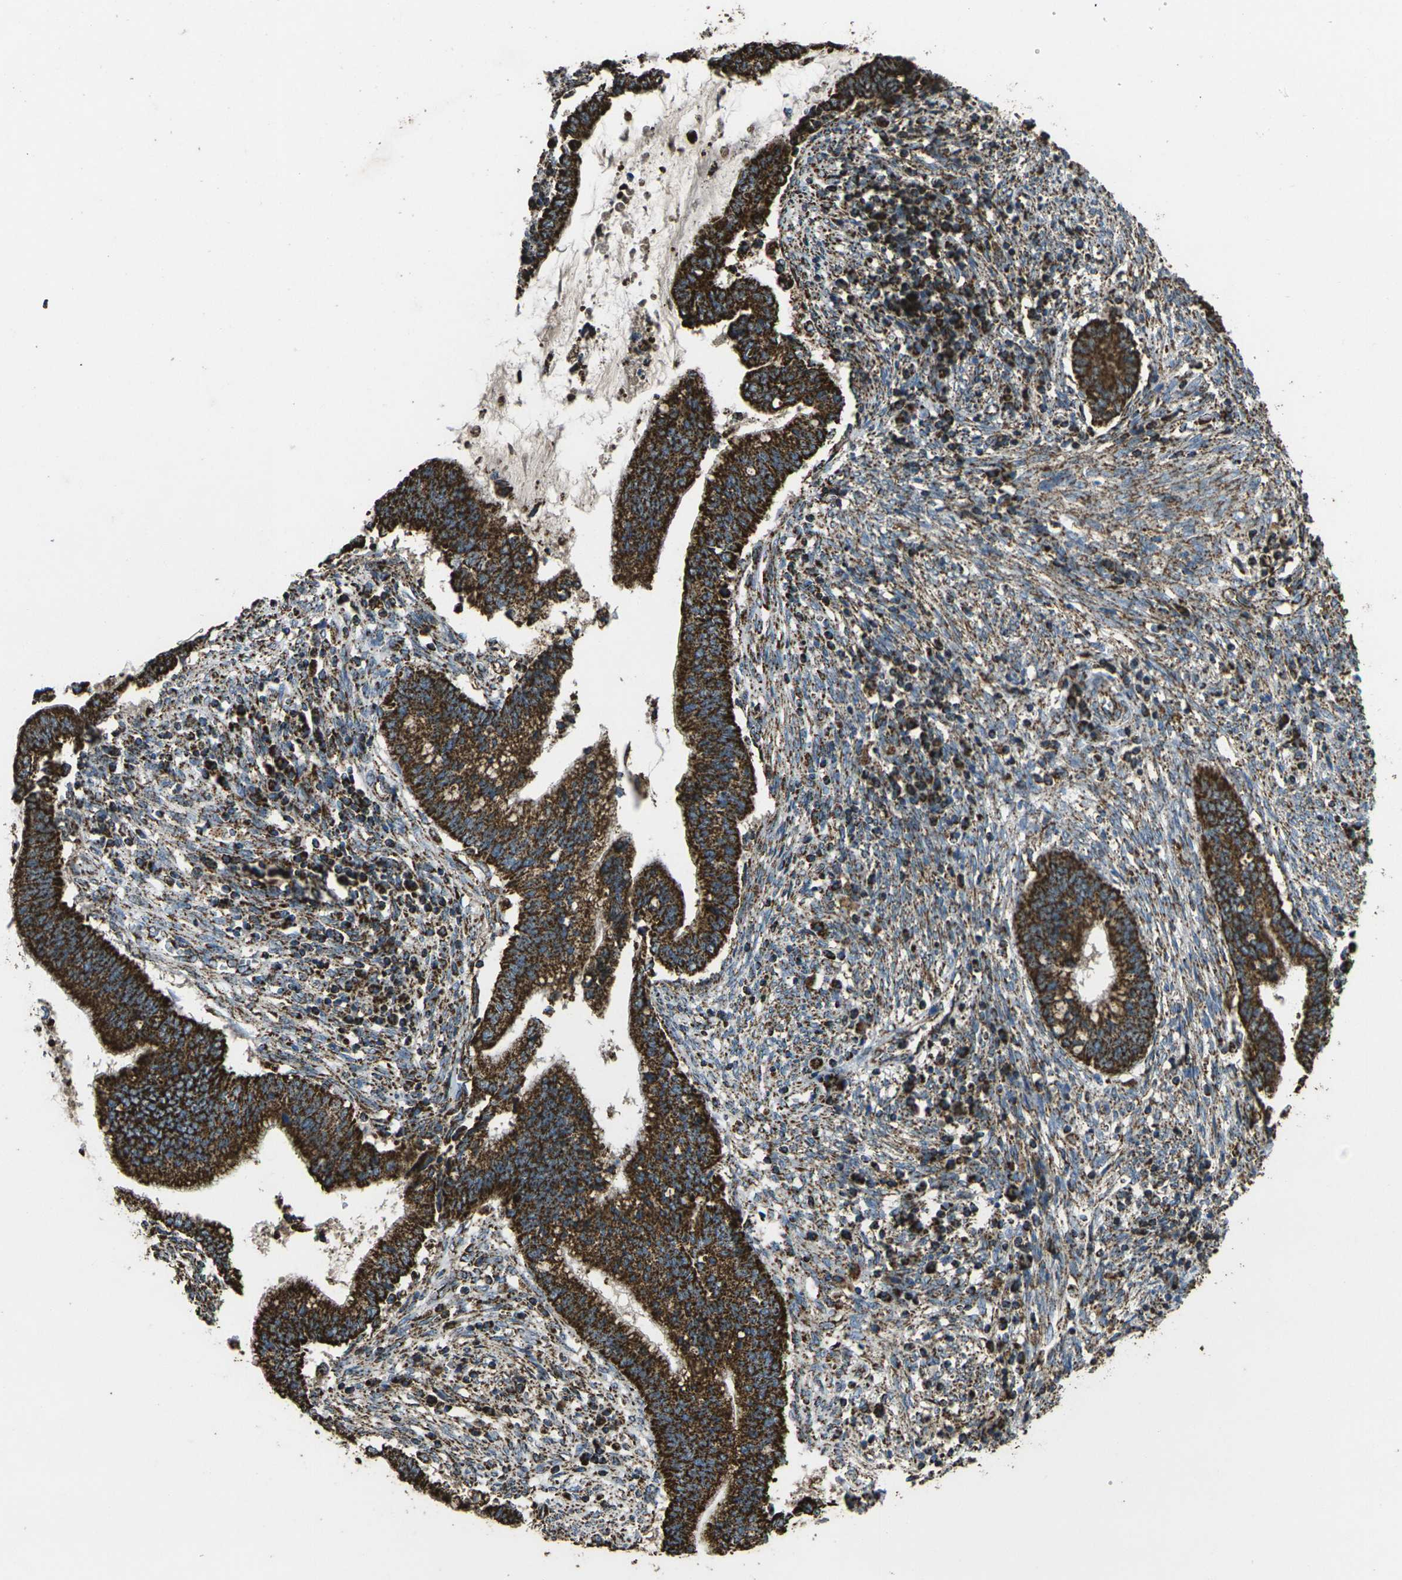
{"staining": {"intensity": "strong", "quantity": ">75%", "location": "cytoplasmic/membranous"}, "tissue": "cervical cancer", "cell_type": "Tumor cells", "image_type": "cancer", "snomed": [{"axis": "morphology", "description": "Adenocarcinoma, NOS"}, {"axis": "topography", "description": "Cervix"}], "caption": "DAB immunohistochemical staining of cervical adenocarcinoma shows strong cytoplasmic/membranous protein positivity in approximately >75% of tumor cells. (Stains: DAB in brown, nuclei in blue, Microscopy: brightfield microscopy at high magnification).", "gene": "KLHL5", "patient": {"sex": "female", "age": 44}}